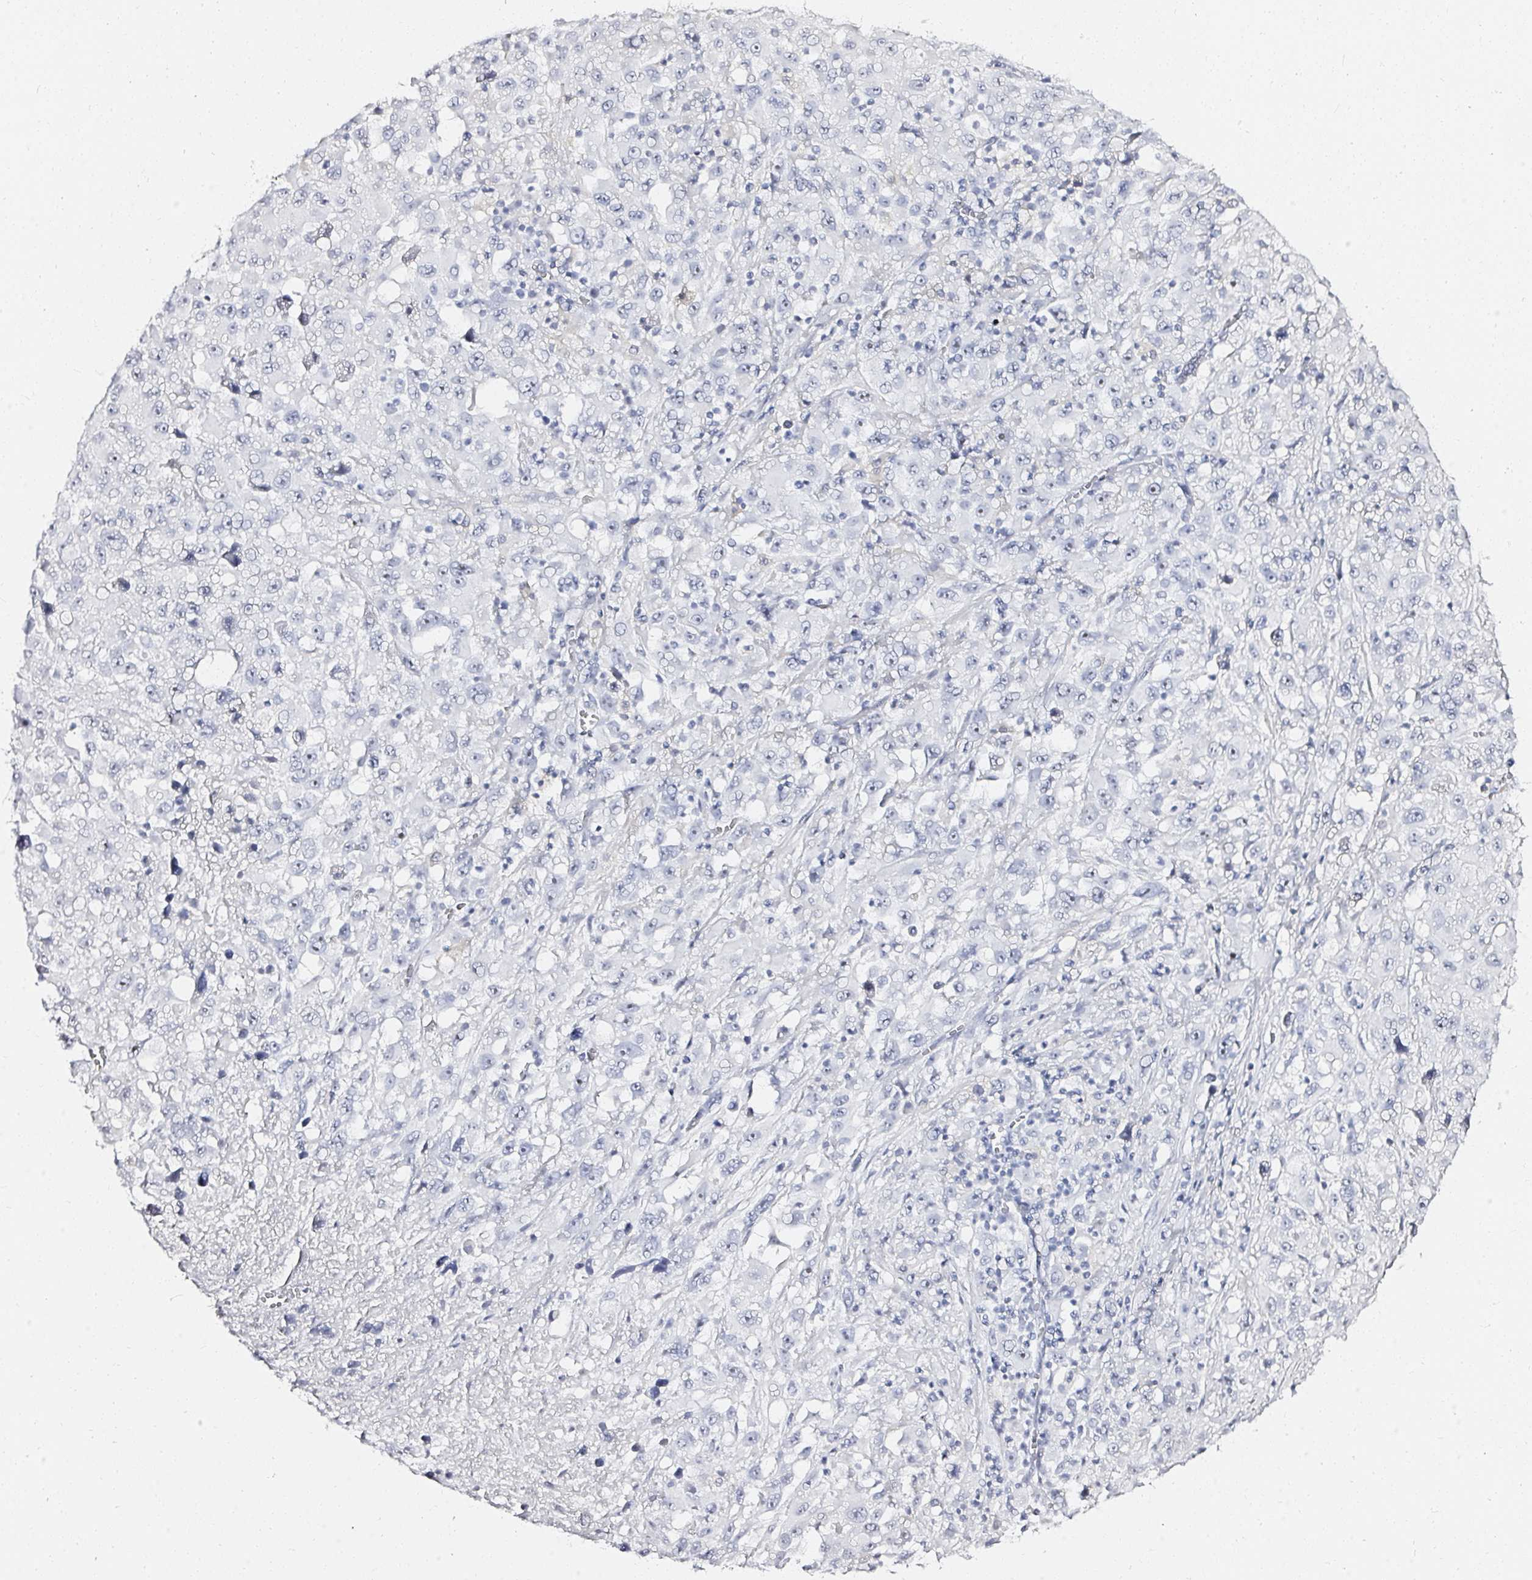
{"staining": {"intensity": "negative", "quantity": "none", "location": "none"}, "tissue": "melanoma", "cell_type": "Tumor cells", "image_type": "cancer", "snomed": [{"axis": "morphology", "description": "Malignant melanoma, Metastatic site"}, {"axis": "topography", "description": "Soft tissue"}], "caption": "Image shows no protein staining in tumor cells of melanoma tissue. (DAB (3,3'-diaminobenzidine) immunohistochemistry, high magnification).", "gene": "ACAN", "patient": {"sex": "male", "age": 50}}